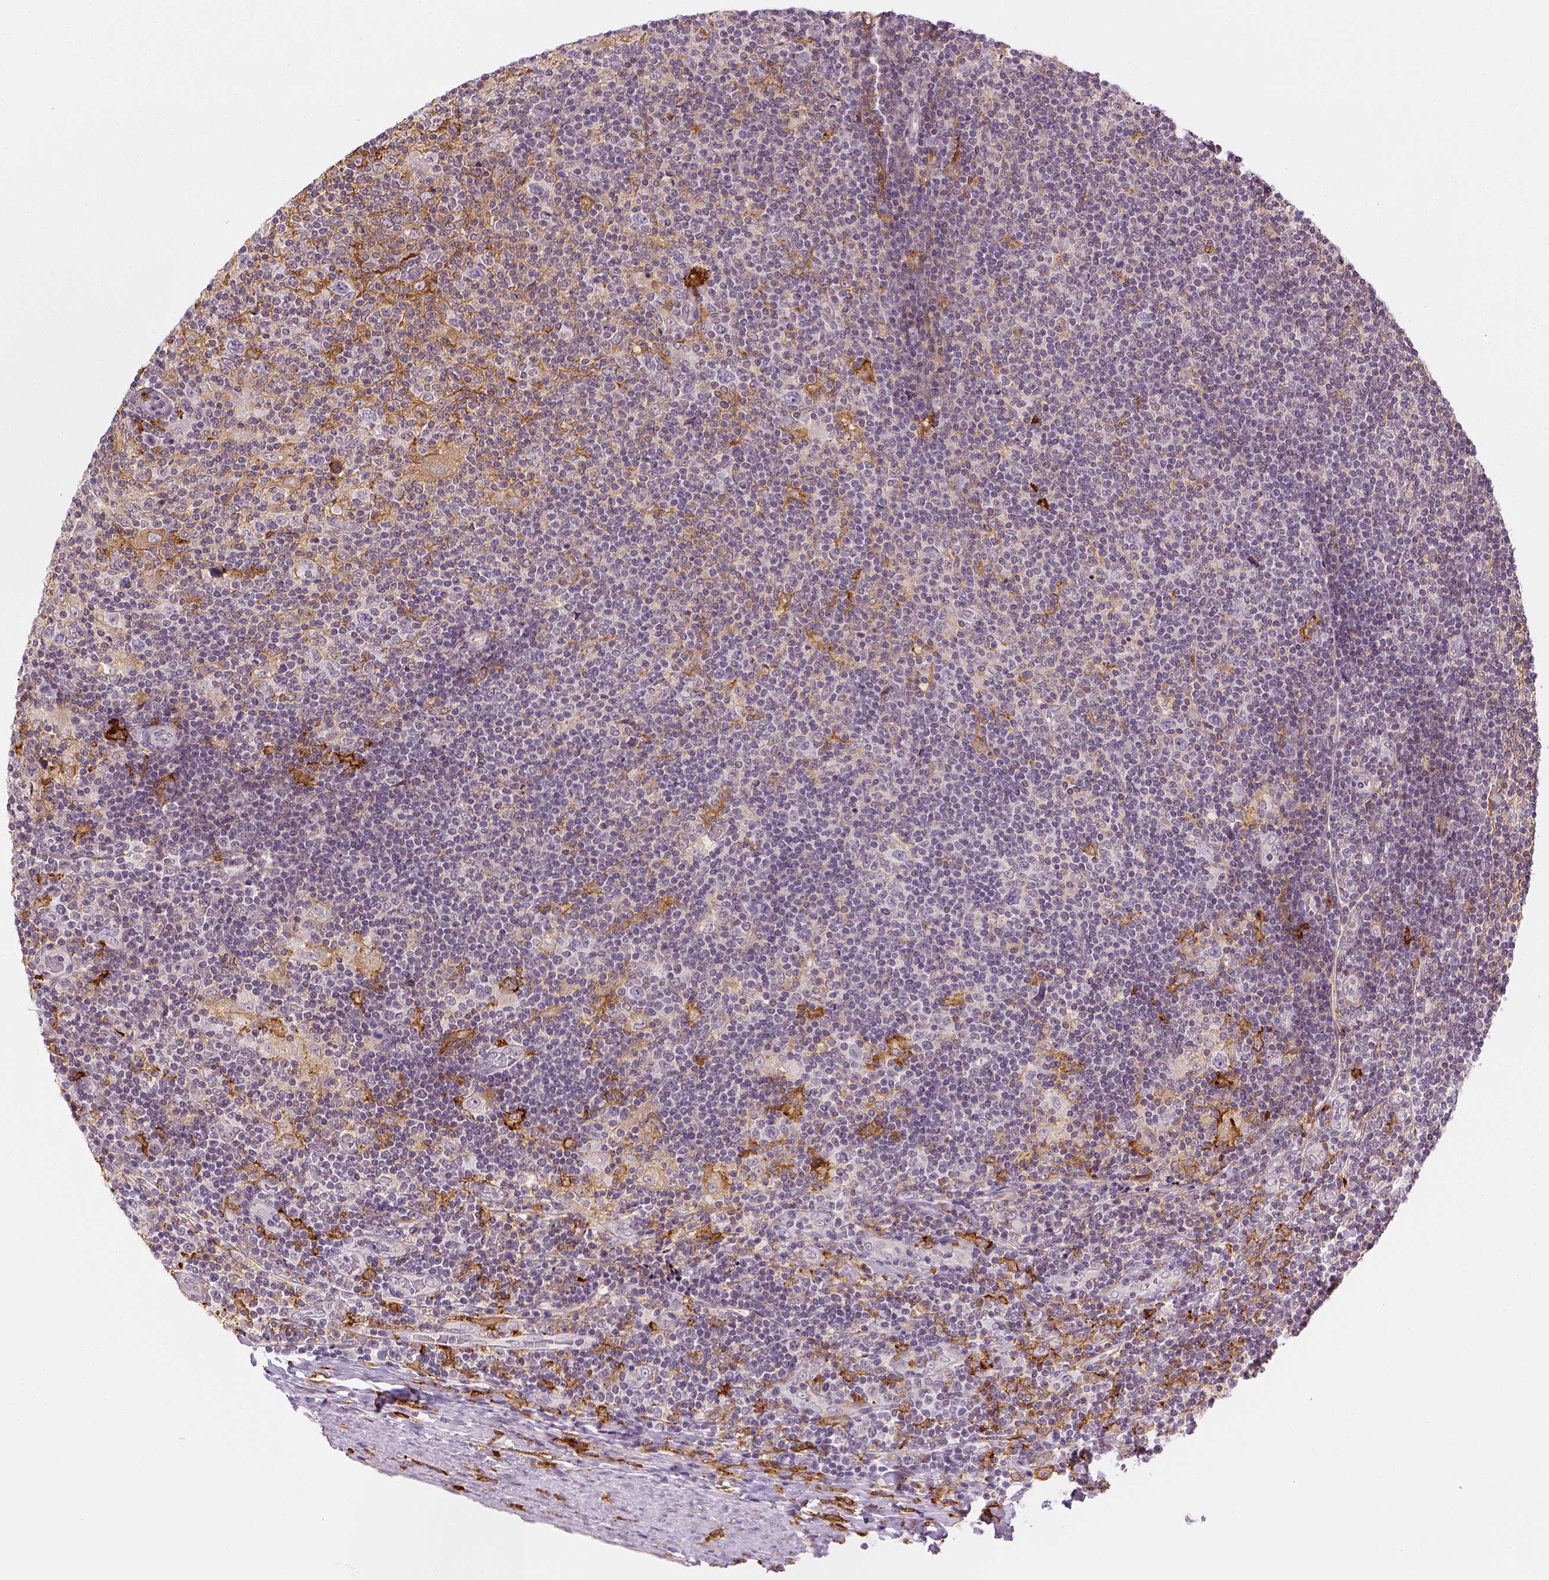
{"staining": {"intensity": "negative", "quantity": "none", "location": "none"}, "tissue": "lymphoma", "cell_type": "Tumor cells", "image_type": "cancer", "snomed": [{"axis": "morphology", "description": "Hodgkin's disease, NOS"}, {"axis": "topography", "description": "Lymph node"}], "caption": "Immunohistochemical staining of lymphoma demonstrates no significant positivity in tumor cells. (Brightfield microscopy of DAB (3,3'-diaminobenzidine) immunohistochemistry at high magnification).", "gene": "CD14", "patient": {"sex": "male", "age": 40}}